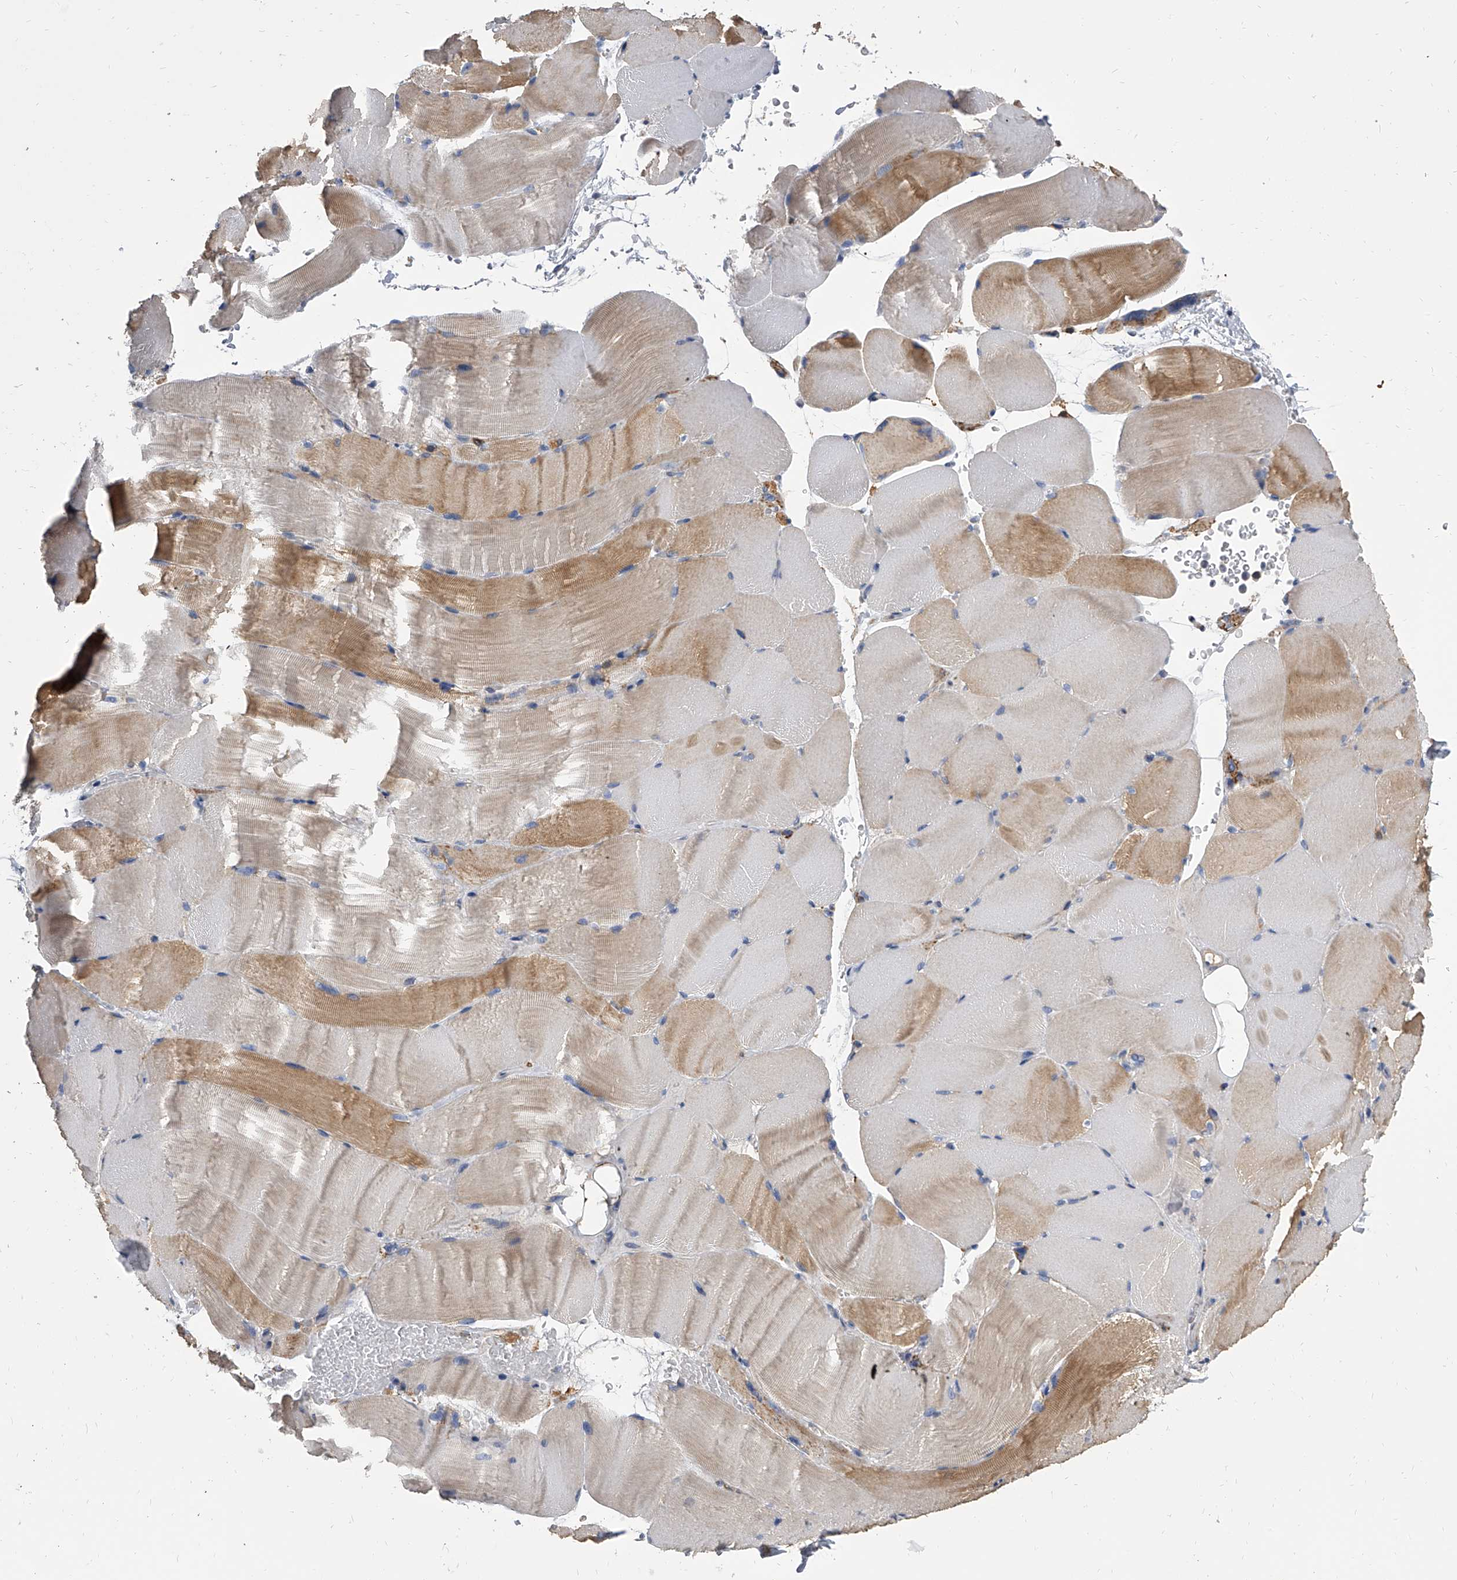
{"staining": {"intensity": "moderate", "quantity": "<25%", "location": "cytoplasmic/membranous"}, "tissue": "skeletal muscle", "cell_type": "Myocytes", "image_type": "normal", "snomed": [{"axis": "morphology", "description": "Normal tissue, NOS"}, {"axis": "topography", "description": "Skeletal muscle"}, {"axis": "topography", "description": "Parathyroid gland"}], "caption": "This image reveals IHC staining of unremarkable skeletal muscle, with low moderate cytoplasmic/membranous expression in approximately <25% of myocytes.", "gene": "MRPL28", "patient": {"sex": "female", "age": 37}}